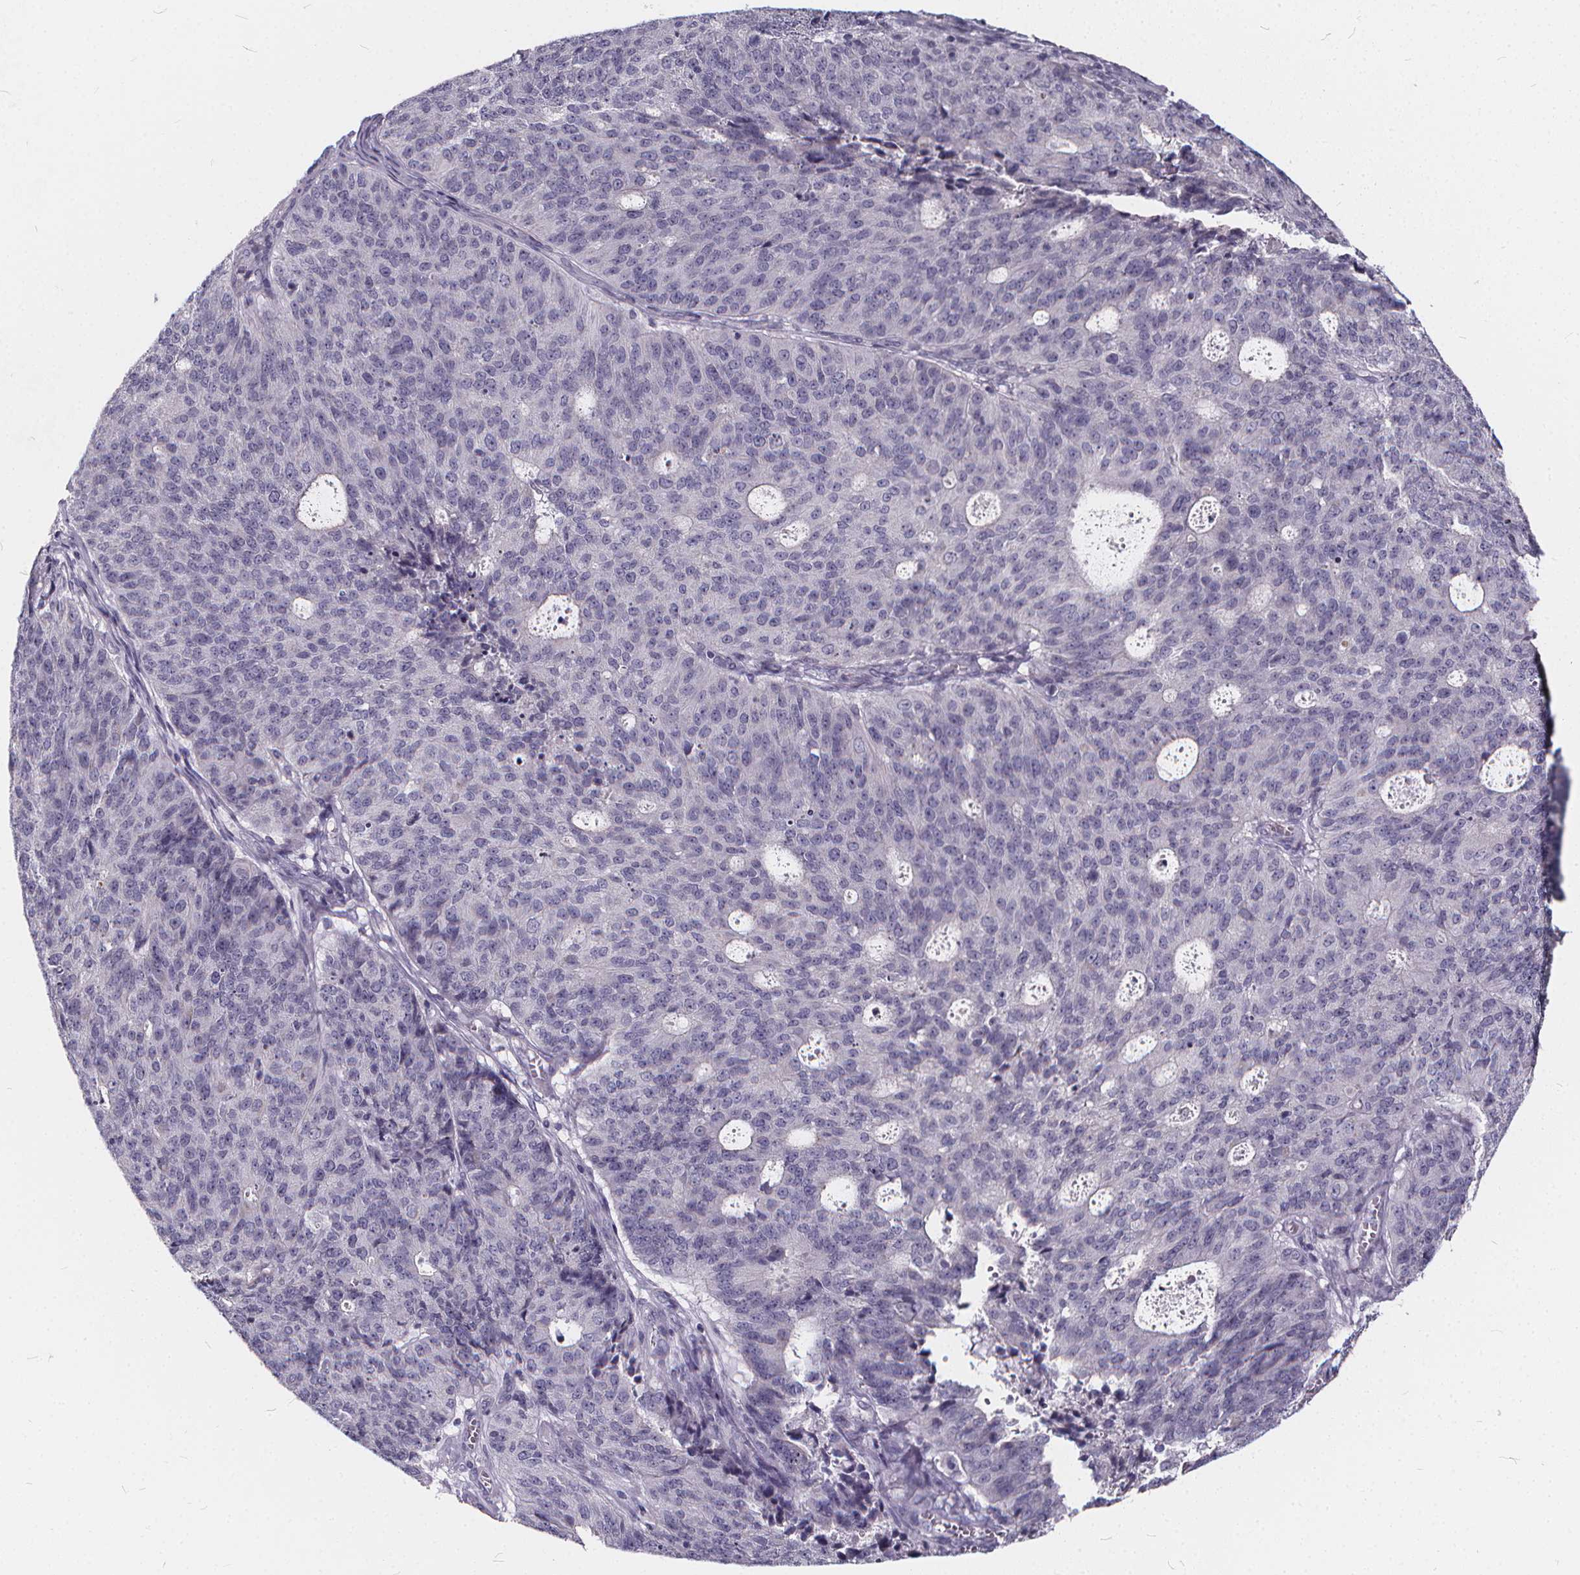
{"staining": {"intensity": "negative", "quantity": "none", "location": "none"}, "tissue": "endometrial cancer", "cell_type": "Tumor cells", "image_type": "cancer", "snomed": [{"axis": "morphology", "description": "Adenocarcinoma, NOS"}, {"axis": "topography", "description": "Endometrium"}], "caption": "Immunohistochemistry micrograph of neoplastic tissue: human endometrial cancer (adenocarcinoma) stained with DAB demonstrates no significant protein staining in tumor cells.", "gene": "SPEF2", "patient": {"sex": "female", "age": 82}}